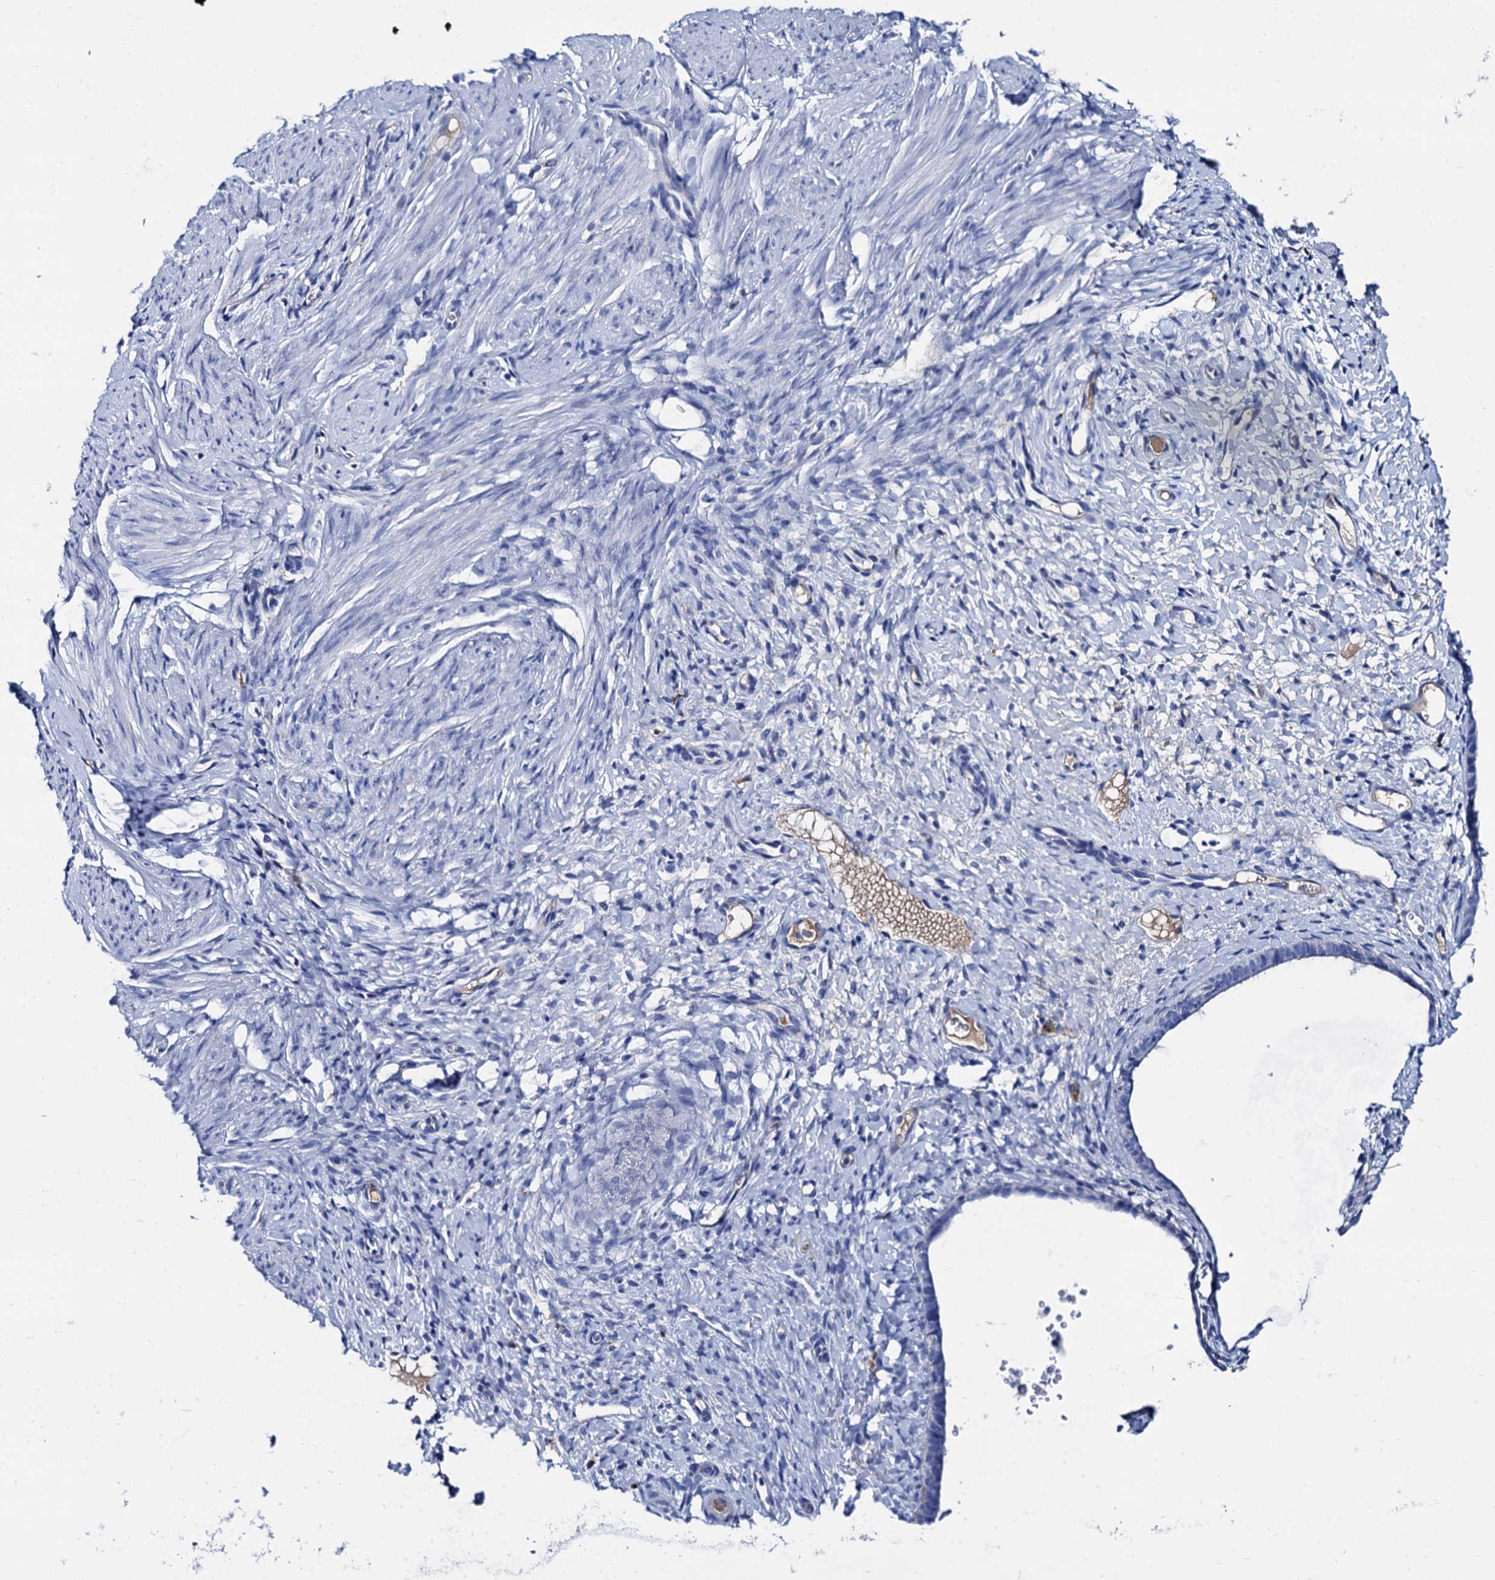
{"staining": {"intensity": "negative", "quantity": "none", "location": "none"}, "tissue": "endometrium", "cell_type": "Cells in endometrial stroma", "image_type": "normal", "snomed": [{"axis": "morphology", "description": "Normal tissue, NOS"}, {"axis": "topography", "description": "Endometrium"}], "caption": "Immunohistochemical staining of unremarkable endometrium reveals no significant positivity in cells in endometrial stroma.", "gene": "APOD", "patient": {"sex": "female", "age": 65}}